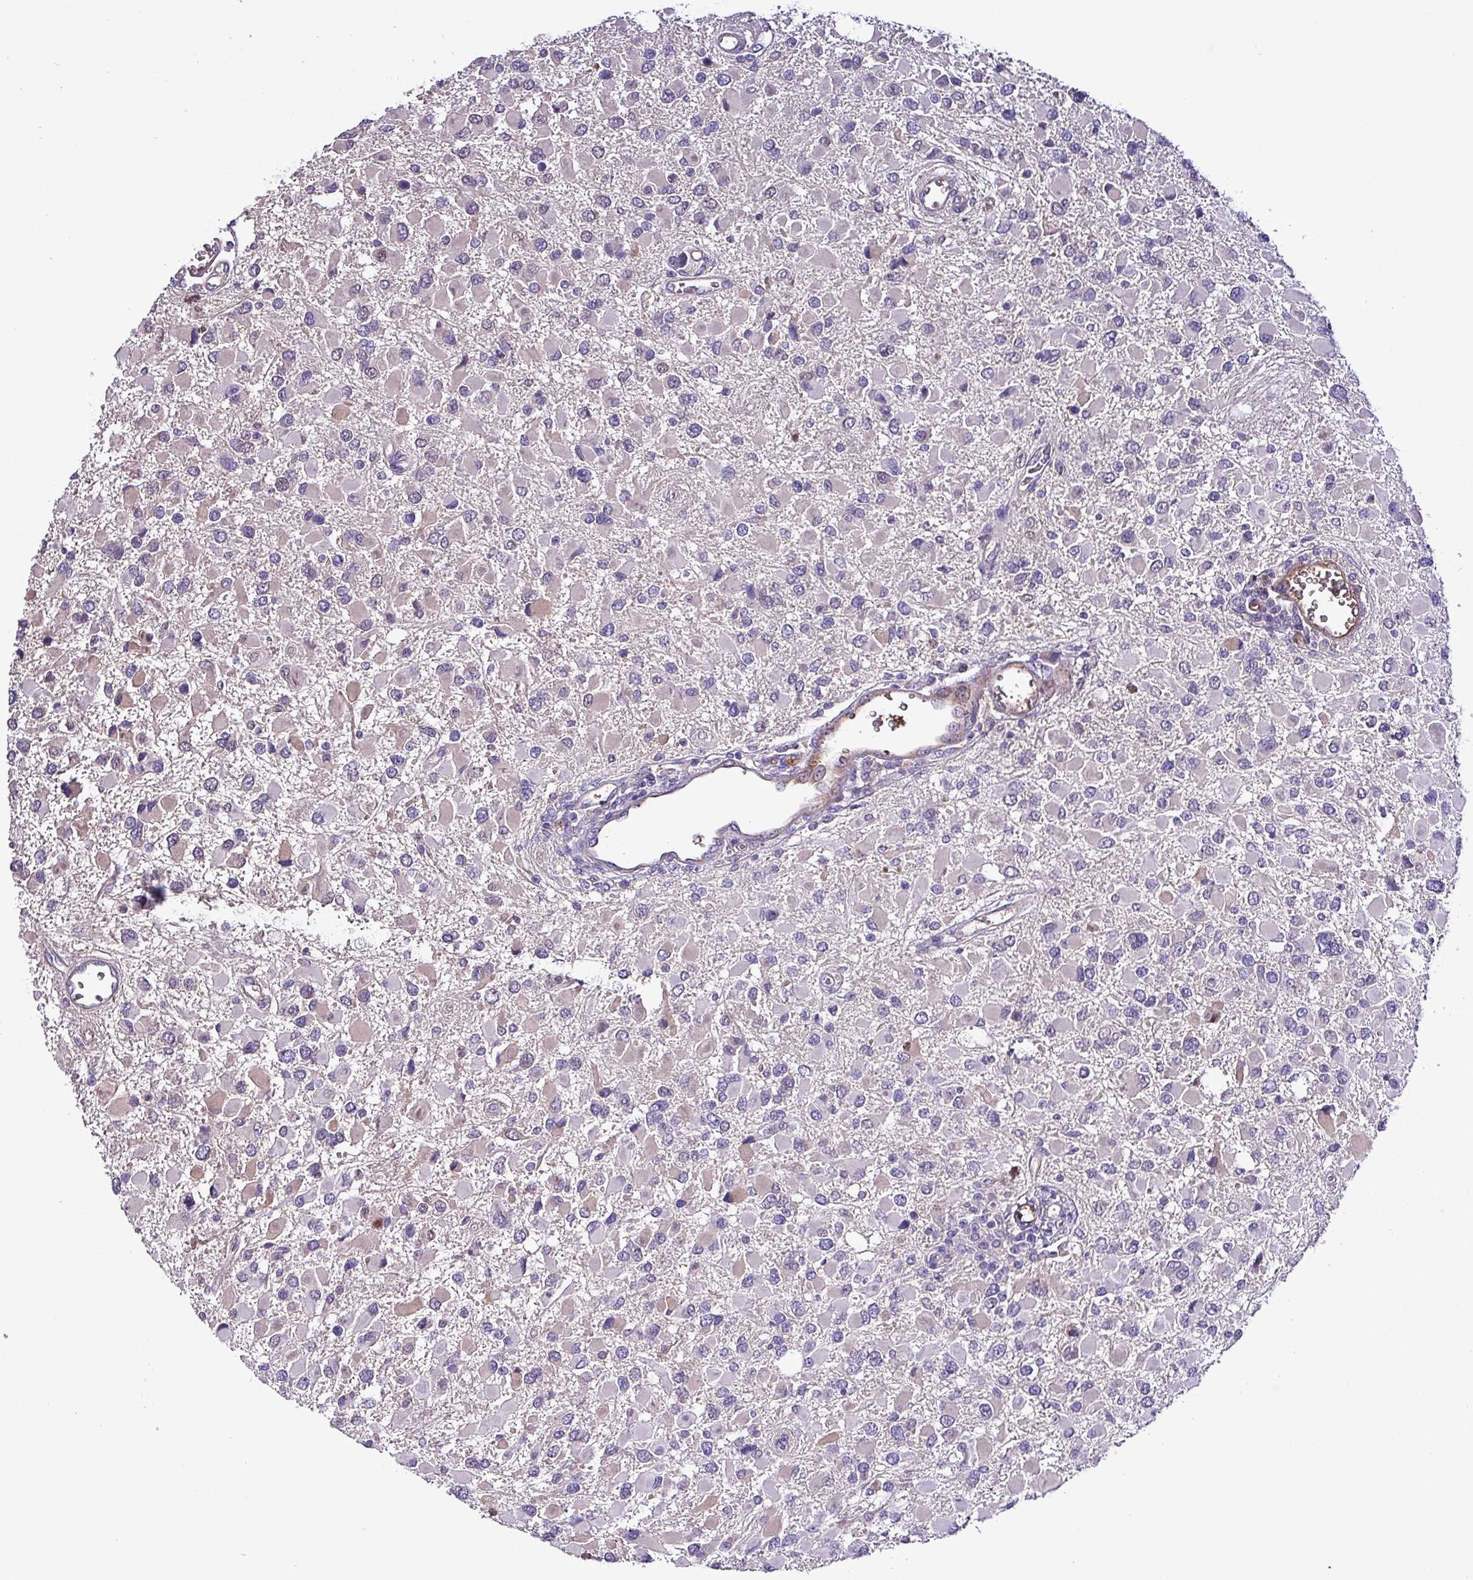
{"staining": {"intensity": "weak", "quantity": "25%-75%", "location": "cytoplasmic/membranous"}, "tissue": "glioma", "cell_type": "Tumor cells", "image_type": "cancer", "snomed": [{"axis": "morphology", "description": "Glioma, malignant, High grade"}, {"axis": "topography", "description": "Brain"}], "caption": "Protein expression analysis of human glioma reveals weak cytoplasmic/membranous positivity in about 25%-75% of tumor cells.", "gene": "HP", "patient": {"sex": "male", "age": 53}}